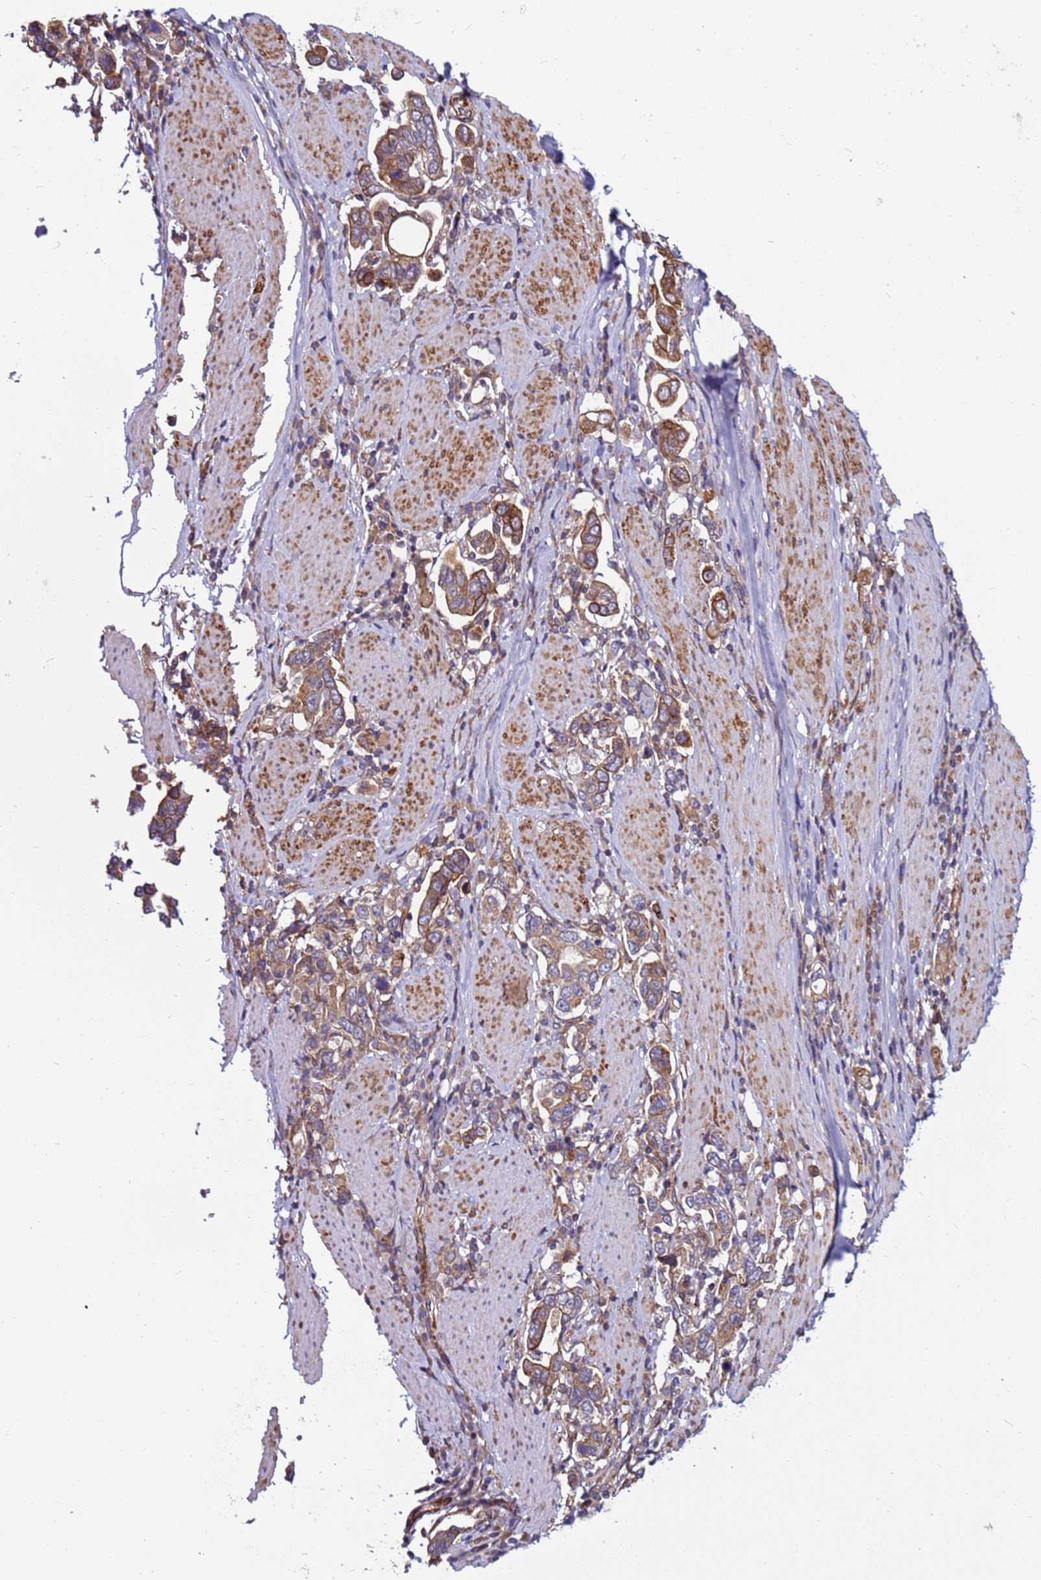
{"staining": {"intensity": "moderate", "quantity": ">75%", "location": "cytoplasmic/membranous"}, "tissue": "stomach cancer", "cell_type": "Tumor cells", "image_type": "cancer", "snomed": [{"axis": "morphology", "description": "Adenocarcinoma, NOS"}, {"axis": "topography", "description": "Stomach, upper"}, {"axis": "topography", "description": "Stomach"}], "caption": "Immunohistochemistry (IHC) photomicrograph of stomach cancer (adenocarcinoma) stained for a protein (brown), which reveals medium levels of moderate cytoplasmic/membranous positivity in about >75% of tumor cells.", "gene": "MCRIP1", "patient": {"sex": "male", "age": 62}}